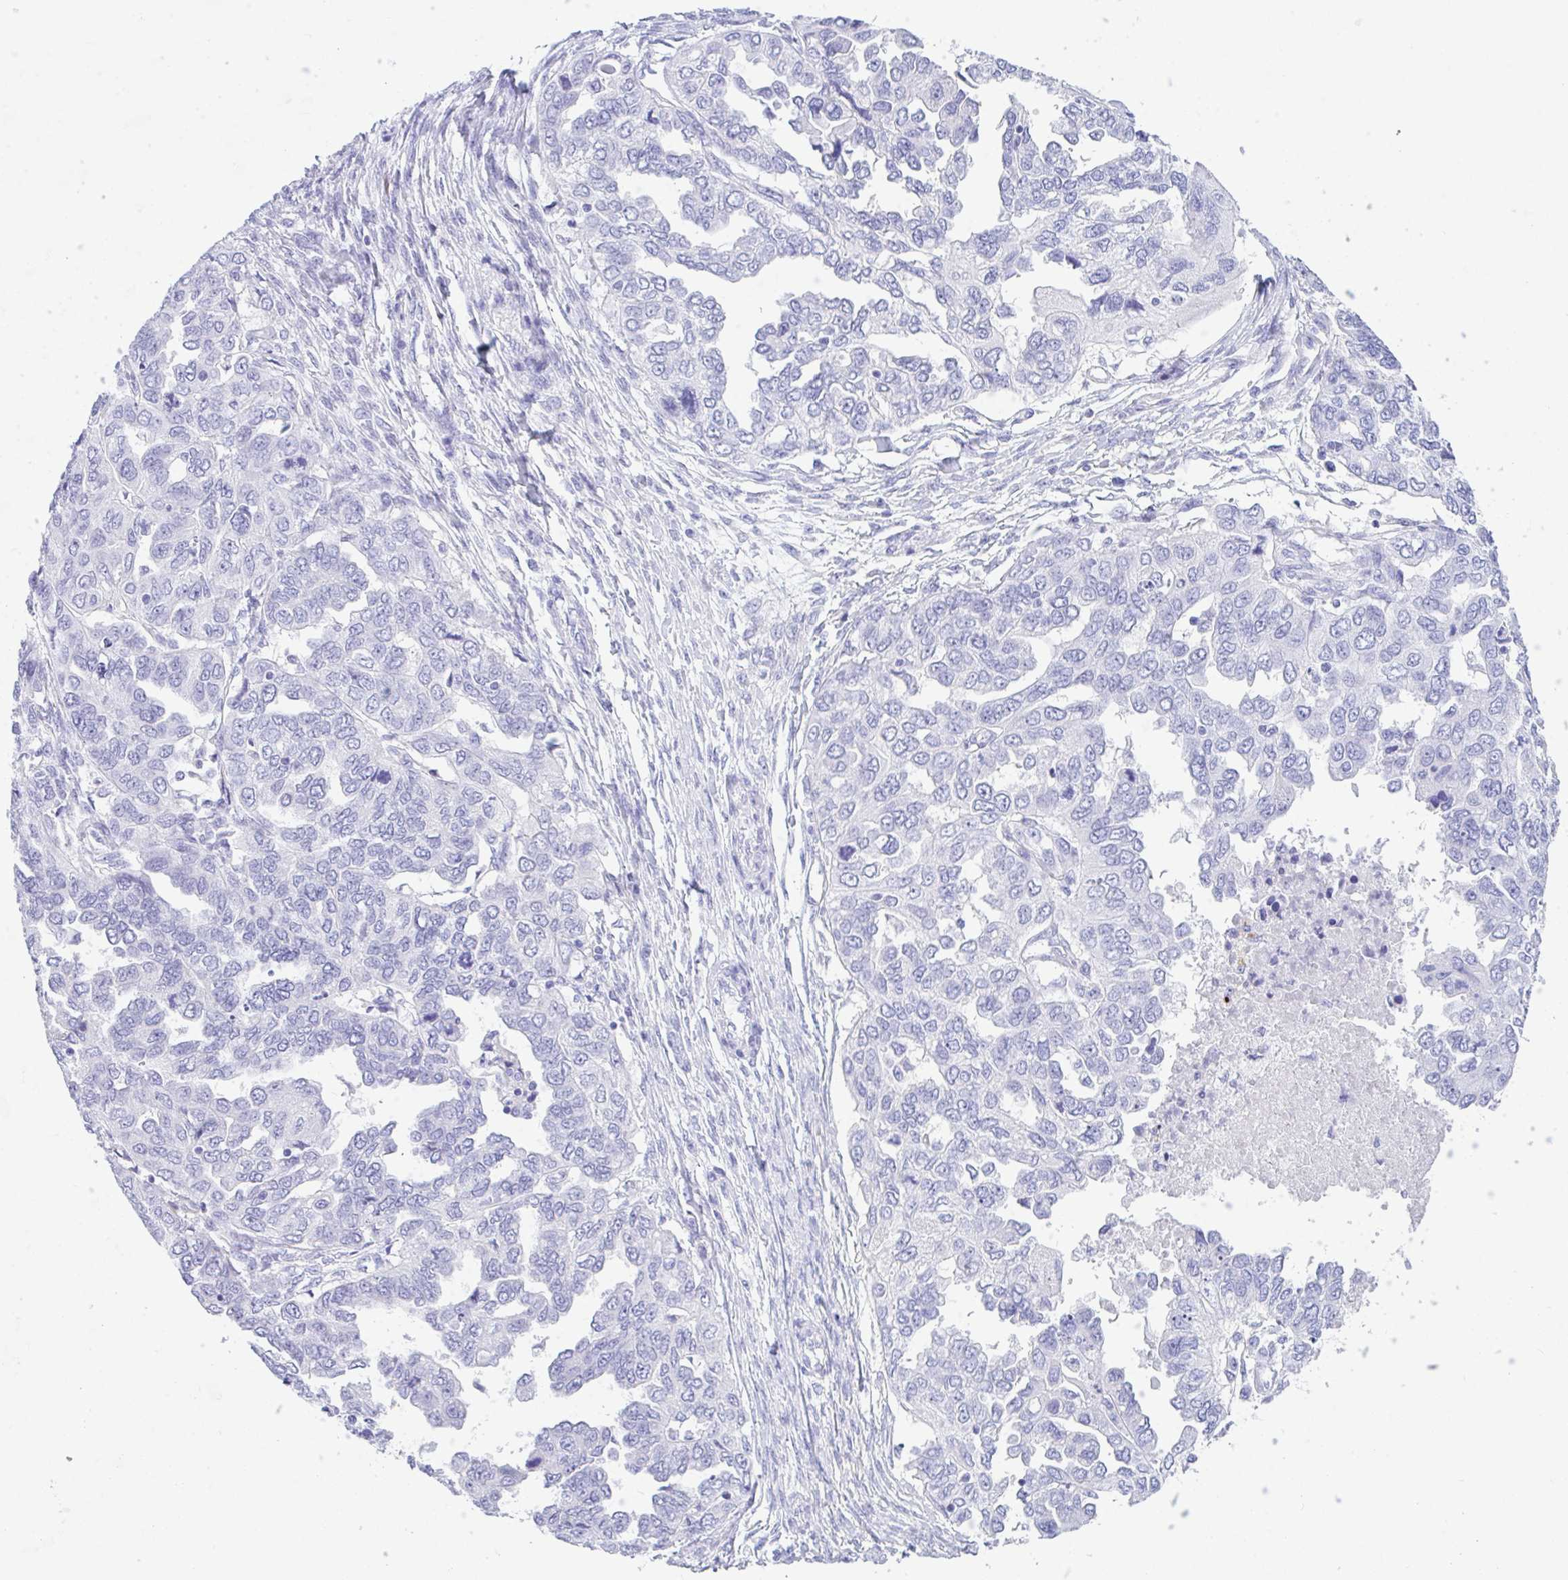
{"staining": {"intensity": "negative", "quantity": "none", "location": "none"}, "tissue": "ovarian cancer", "cell_type": "Tumor cells", "image_type": "cancer", "snomed": [{"axis": "morphology", "description": "Cystadenocarcinoma, serous, NOS"}, {"axis": "topography", "description": "Ovary"}], "caption": "Protein analysis of ovarian serous cystadenocarcinoma reveals no significant expression in tumor cells.", "gene": "NDUFAF8", "patient": {"sex": "female", "age": 53}}